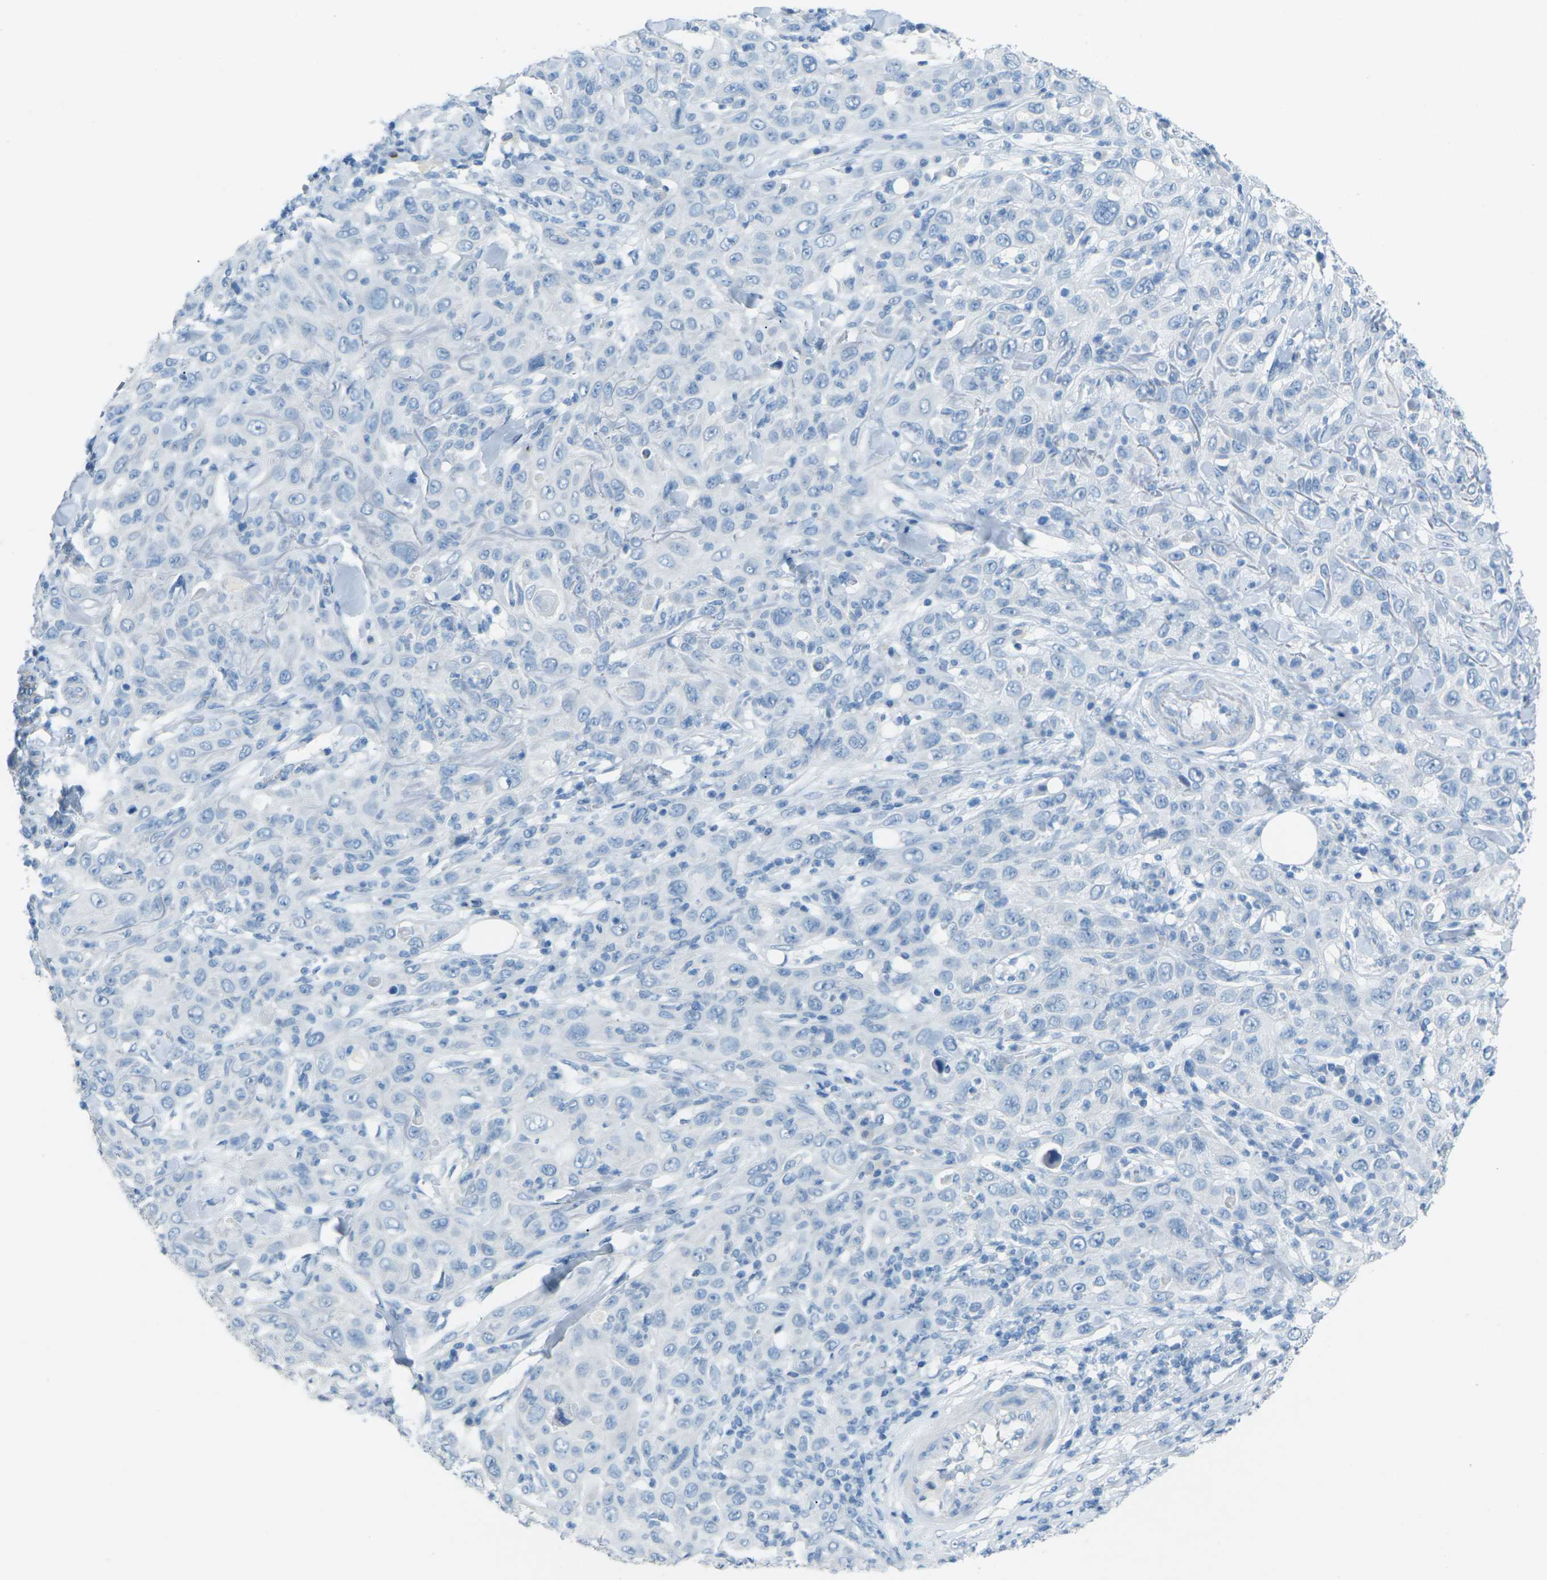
{"staining": {"intensity": "negative", "quantity": "none", "location": "none"}, "tissue": "skin cancer", "cell_type": "Tumor cells", "image_type": "cancer", "snomed": [{"axis": "morphology", "description": "Squamous cell carcinoma, NOS"}, {"axis": "topography", "description": "Skin"}], "caption": "This is an immunohistochemistry (IHC) image of skin cancer (squamous cell carcinoma). There is no expression in tumor cells.", "gene": "CDH16", "patient": {"sex": "female", "age": 88}}